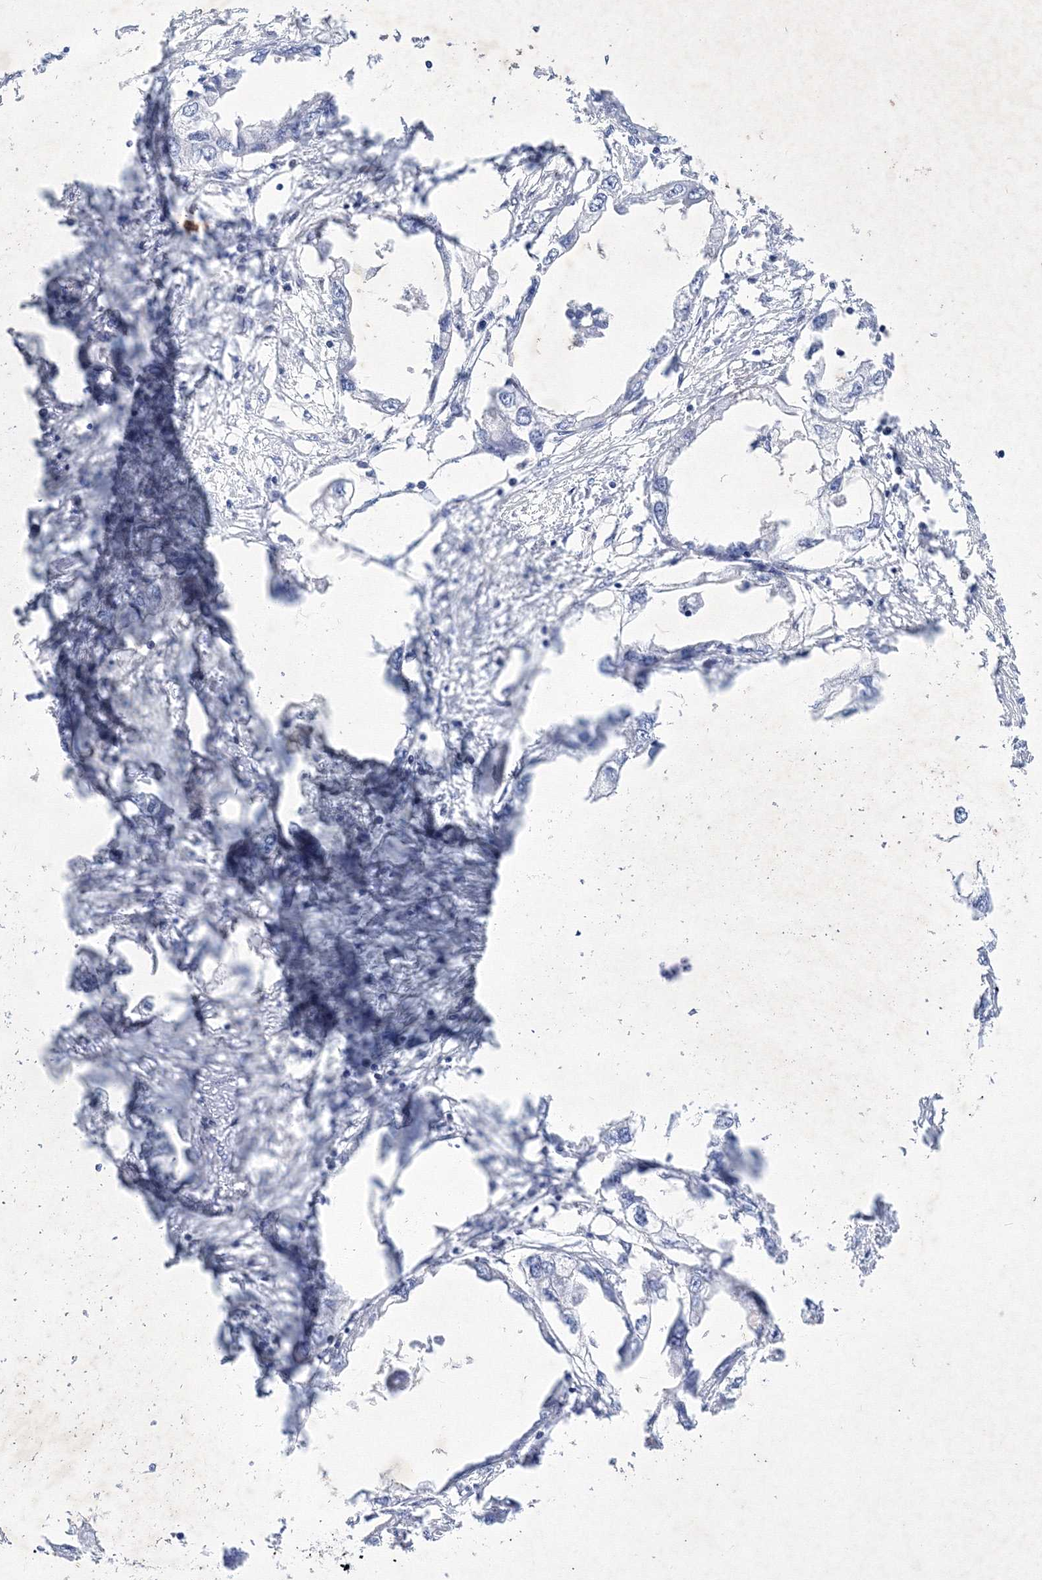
{"staining": {"intensity": "negative", "quantity": "none", "location": "none"}, "tissue": "endometrial cancer", "cell_type": "Tumor cells", "image_type": "cancer", "snomed": [{"axis": "morphology", "description": "Adenocarcinoma, NOS"}, {"axis": "morphology", "description": "Adenocarcinoma, metastatic, NOS"}, {"axis": "topography", "description": "Adipose tissue"}, {"axis": "topography", "description": "Endometrium"}], "caption": "Tumor cells show no significant positivity in metastatic adenocarcinoma (endometrial).", "gene": "GPN1", "patient": {"sex": "female", "age": 67}}